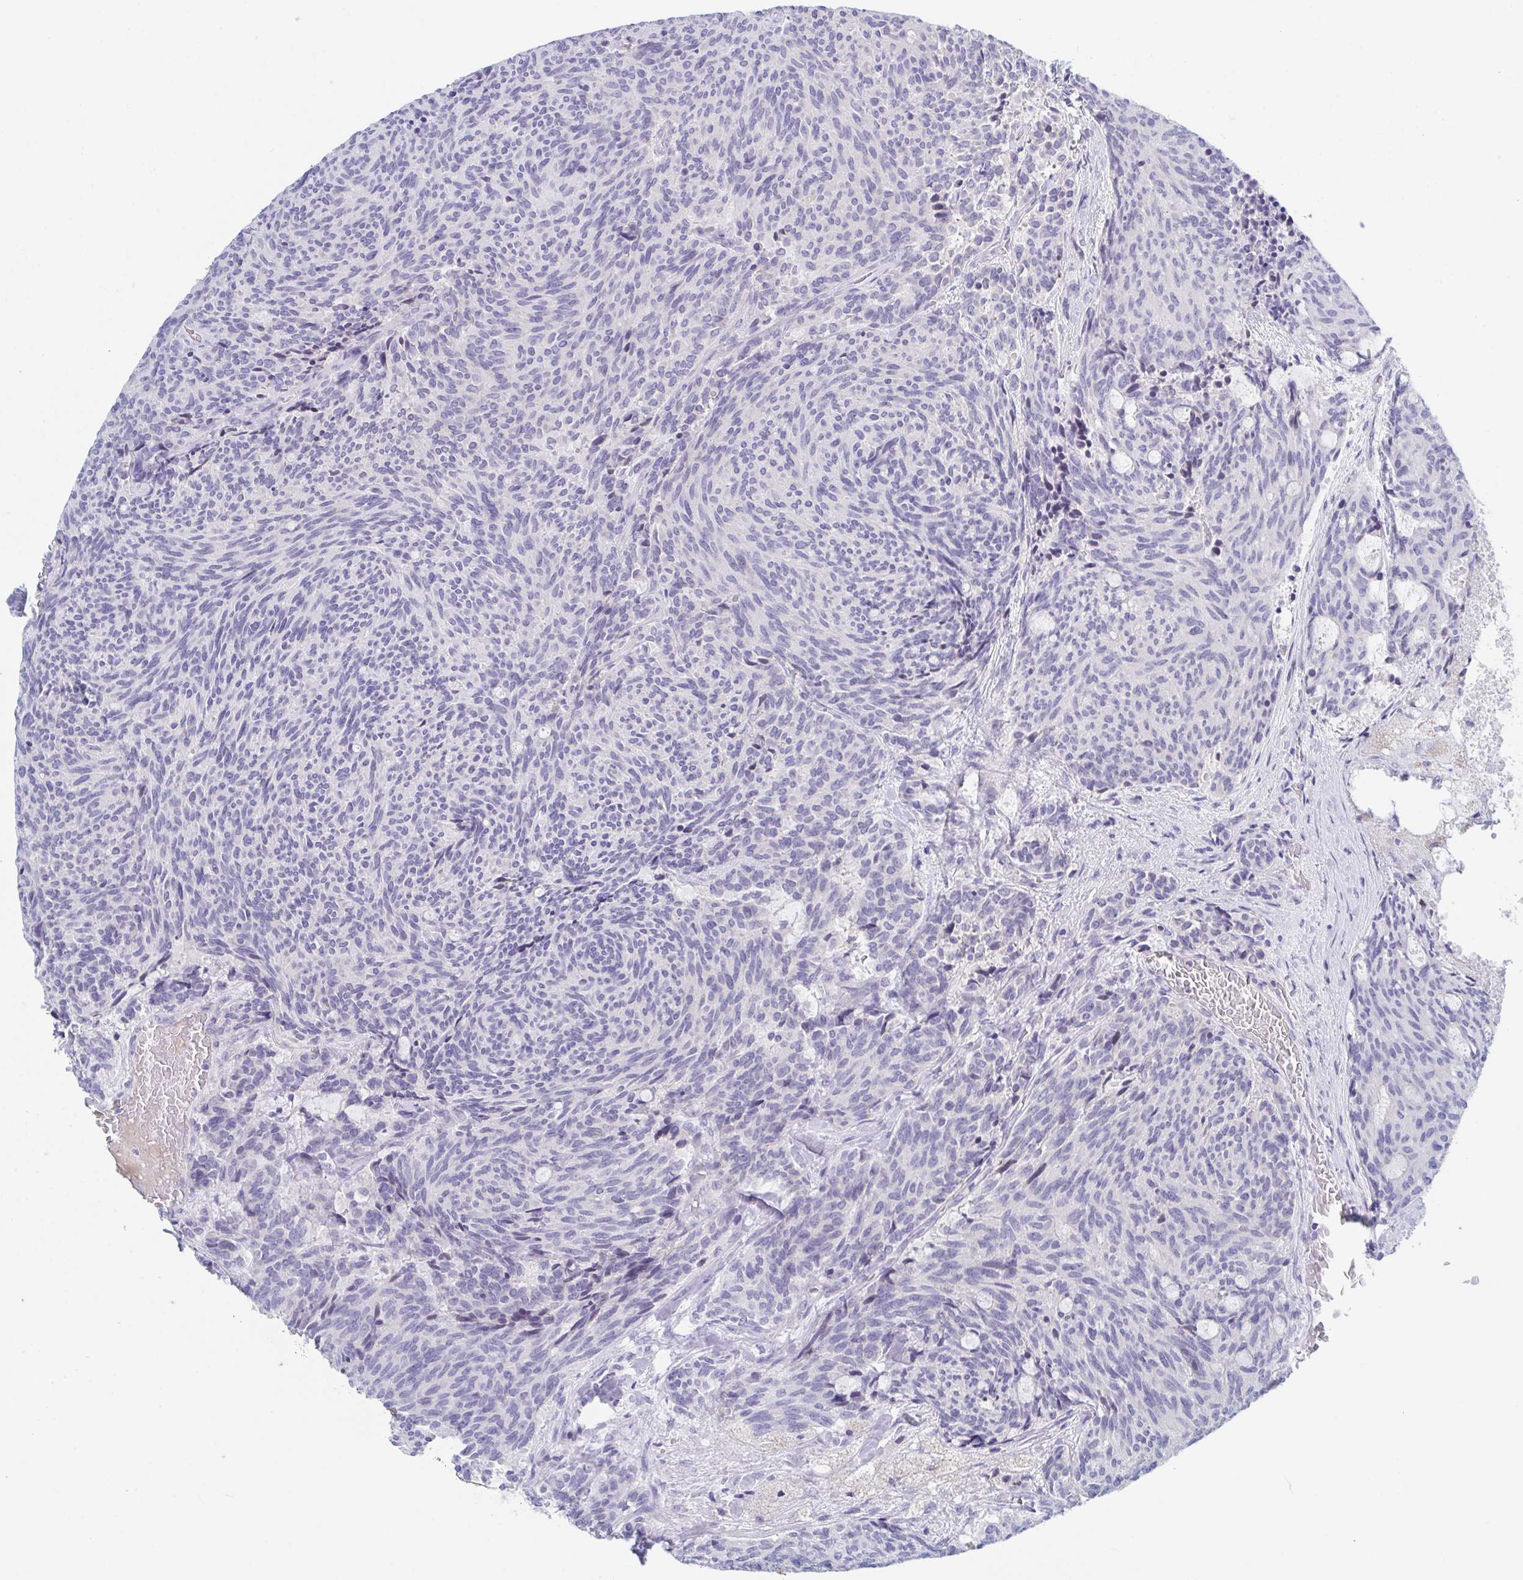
{"staining": {"intensity": "negative", "quantity": "none", "location": "none"}, "tissue": "carcinoid", "cell_type": "Tumor cells", "image_type": "cancer", "snomed": [{"axis": "morphology", "description": "Carcinoid, malignant, NOS"}, {"axis": "topography", "description": "Pancreas"}], "caption": "High magnification brightfield microscopy of carcinoid stained with DAB (3,3'-diaminobenzidine) (brown) and counterstained with hematoxylin (blue): tumor cells show no significant staining.", "gene": "TNFAIP6", "patient": {"sex": "female", "age": 54}}